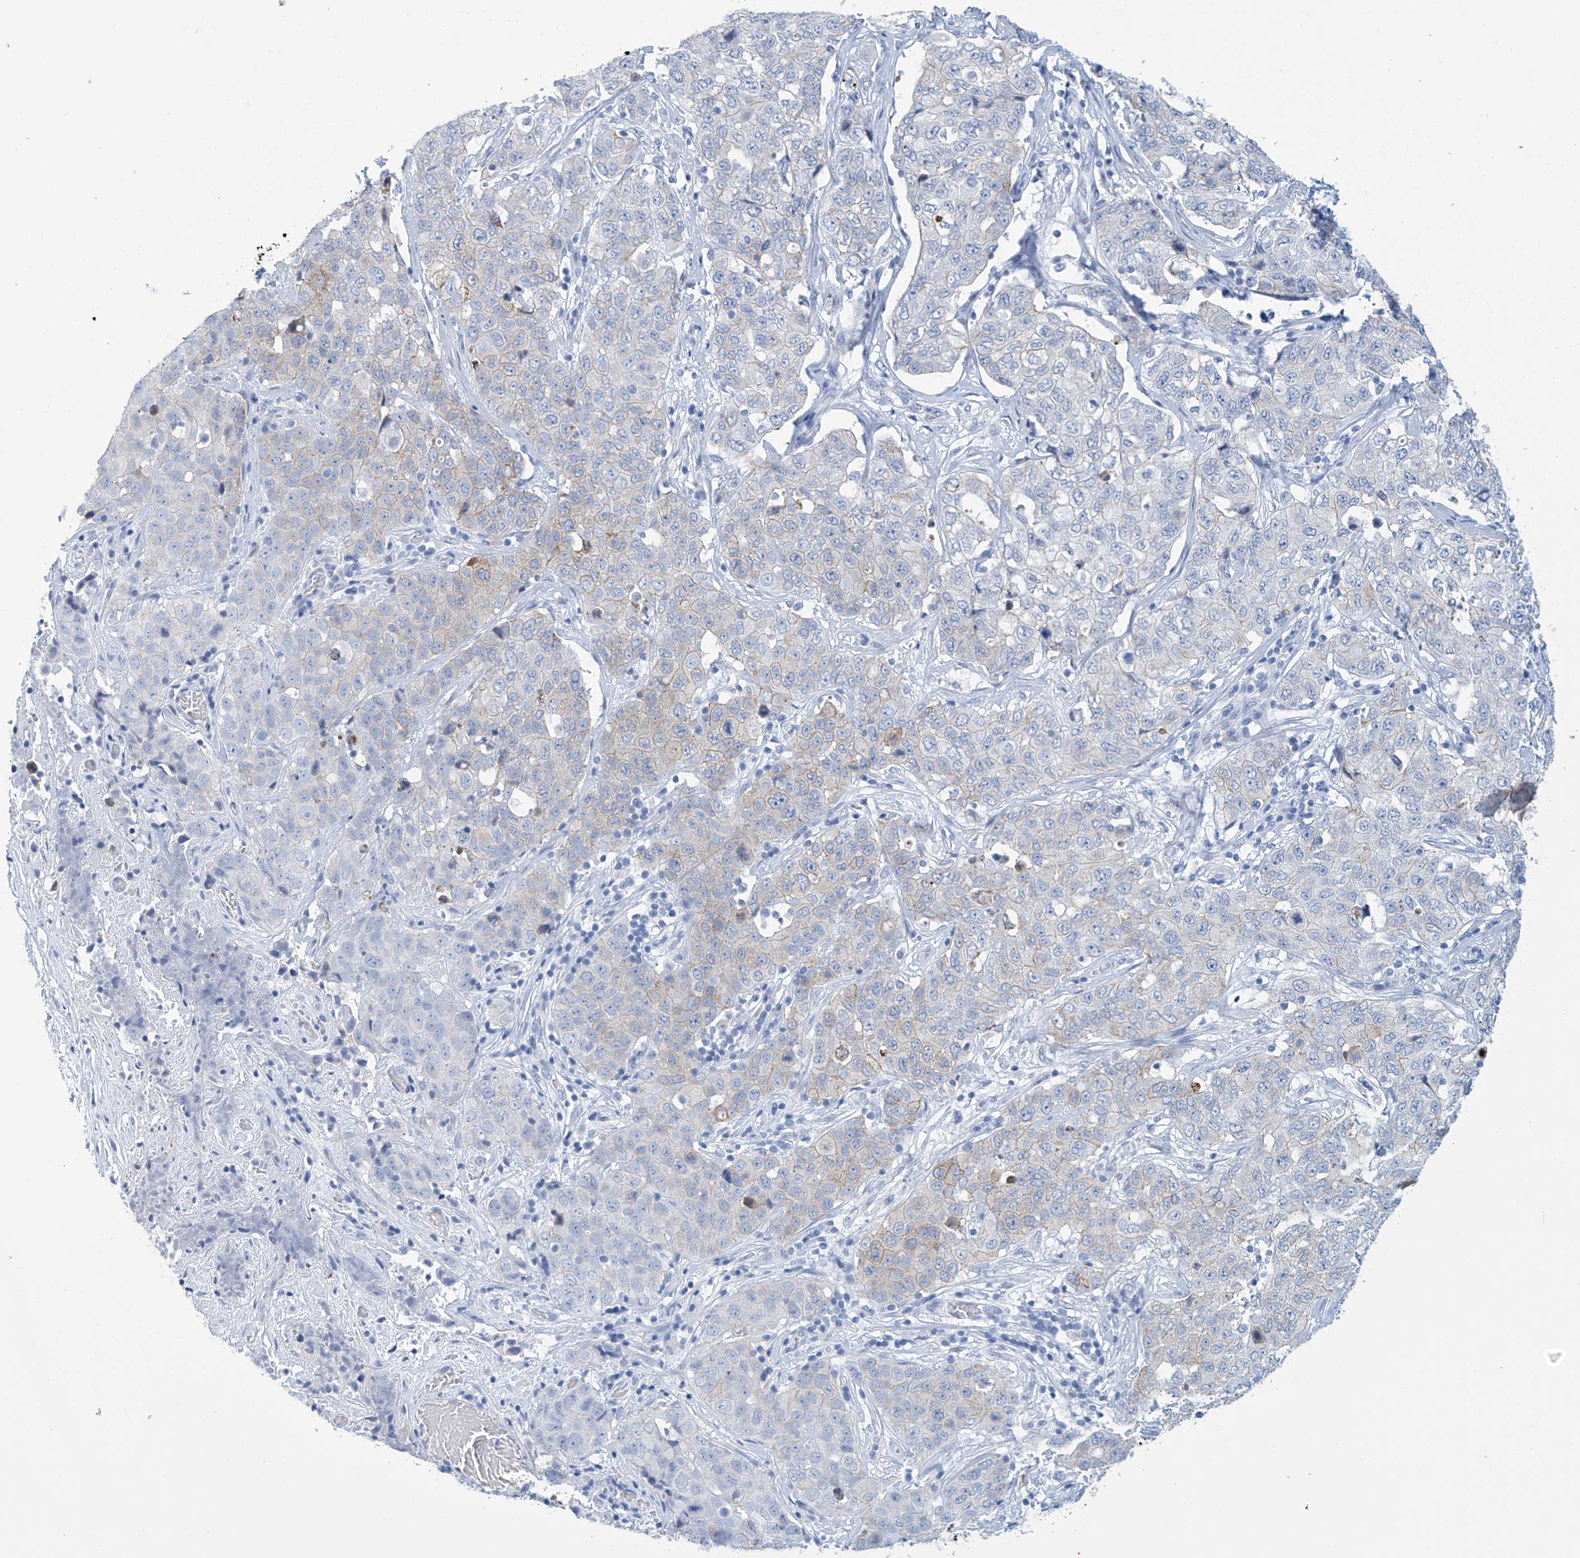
{"staining": {"intensity": "moderate", "quantity": "<25%", "location": "cytoplasmic/membranous"}, "tissue": "stomach cancer", "cell_type": "Tumor cells", "image_type": "cancer", "snomed": [{"axis": "morphology", "description": "Normal tissue, NOS"}, {"axis": "morphology", "description": "Adenocarcinoma, NOS"}, {"axis": "topography", "description": "Lymph node"}, {"axis": "topography", "description": "Stomach"}], "caption": "Adenocarcinoma (stomach) stained for a protein (brown) demonstrates moderate cytoplasmic/membranous positive staining in approximately <25% of tumor cells.", "gene": "DSP", "patient": {"sex": "male", "age": 48}}